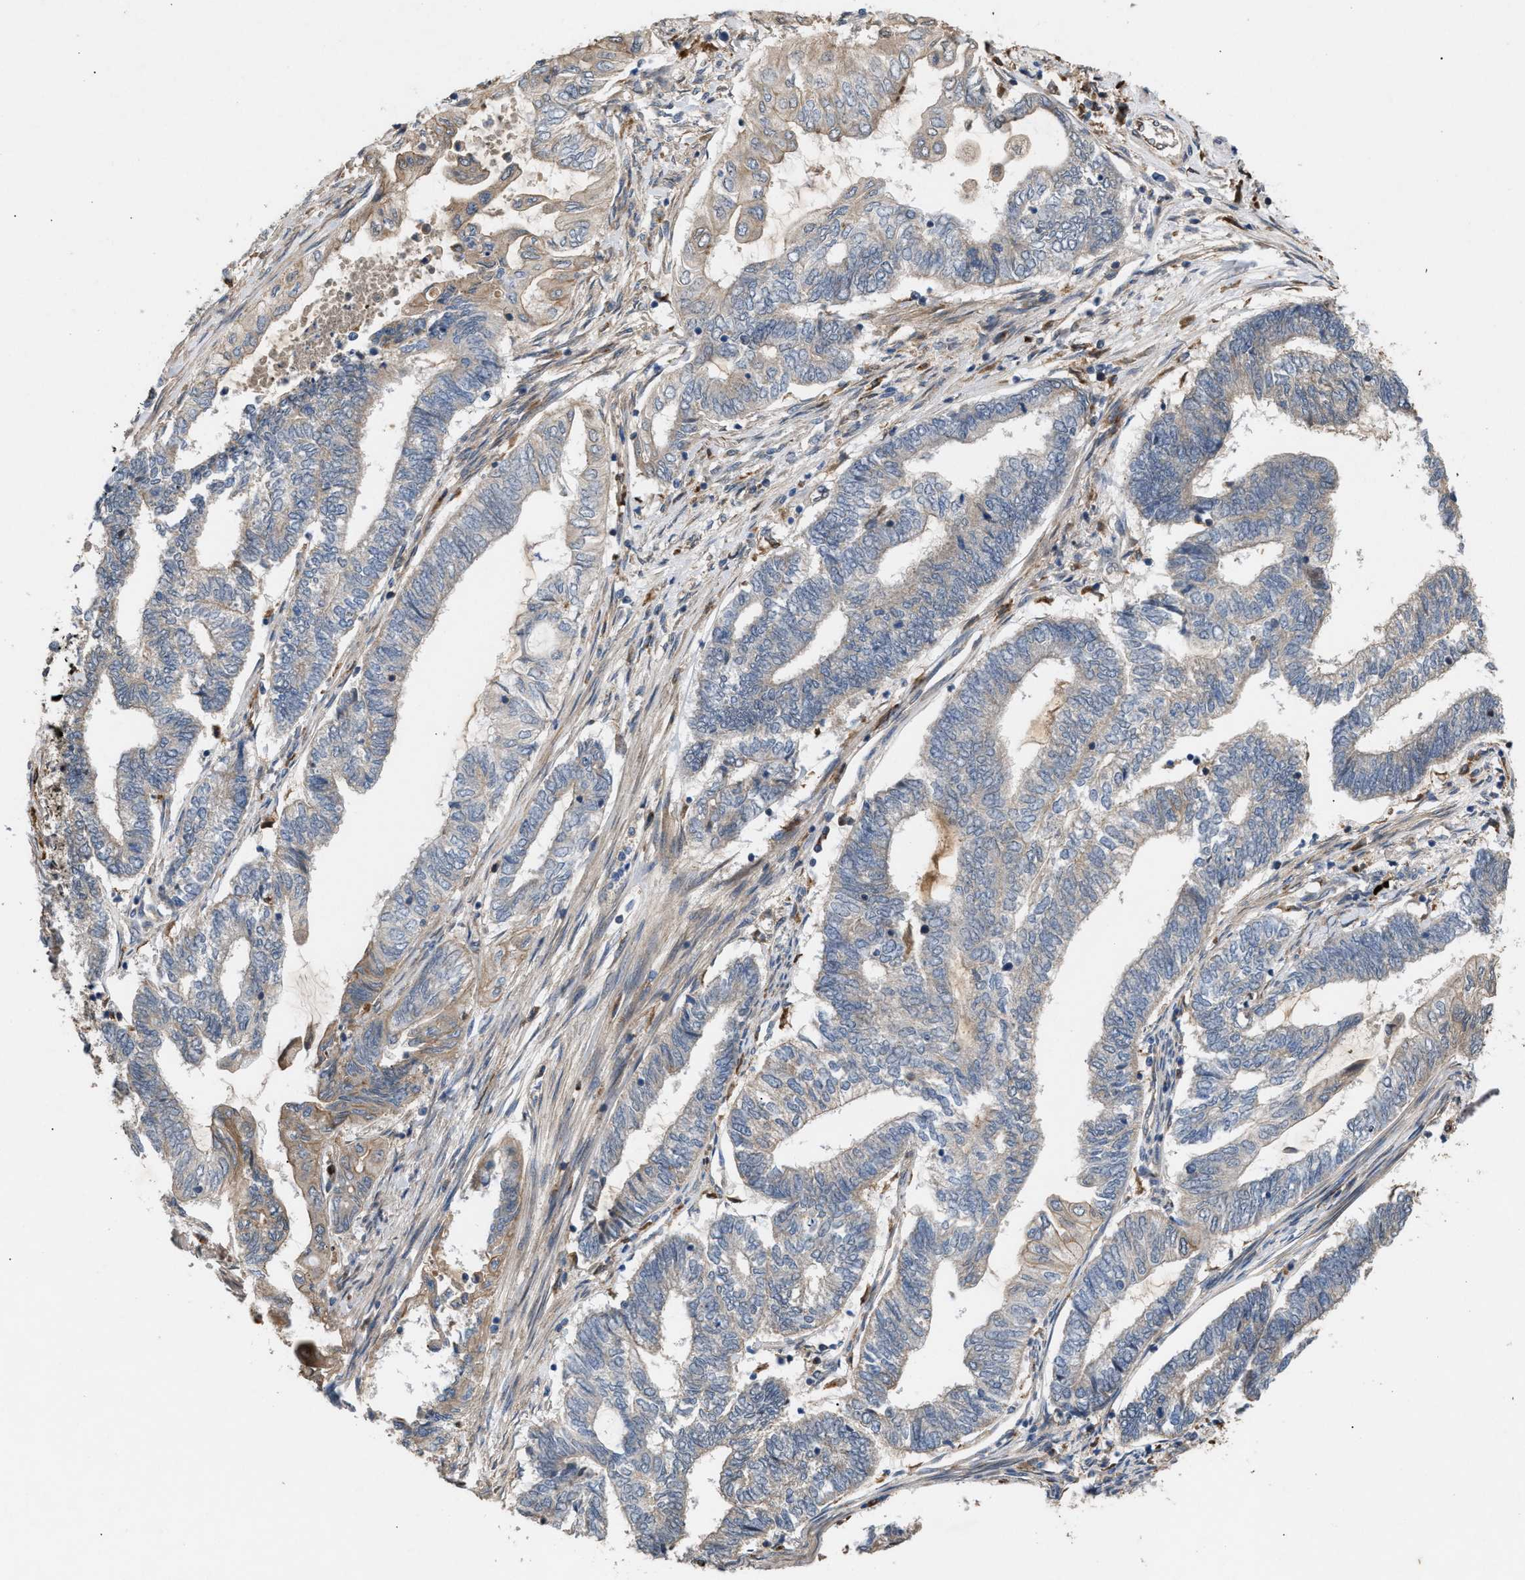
{"staining": {"intensity": "weak", "quantity": "<25%", "location": "cytoplasmic/membranous"}, "tissue": "endometrial cancer", "cell_type": "Tumor cells", "image_type": "cancer", "snomed": [{"axis": "morphology", "description": "Adenocarcinoma, NOS"}, {"axis": "topography", "description": "Uterus"}, {"axis": "topography", "description": "Endometrium"}], "caption": "Endometrial cancer (adenocarcinoma) stained for a protein using immunohistochemistry (IHC) displays no positivity tumor cells.", "gene": "GCC1", "patient": {"sex": "female", "age": 70}}